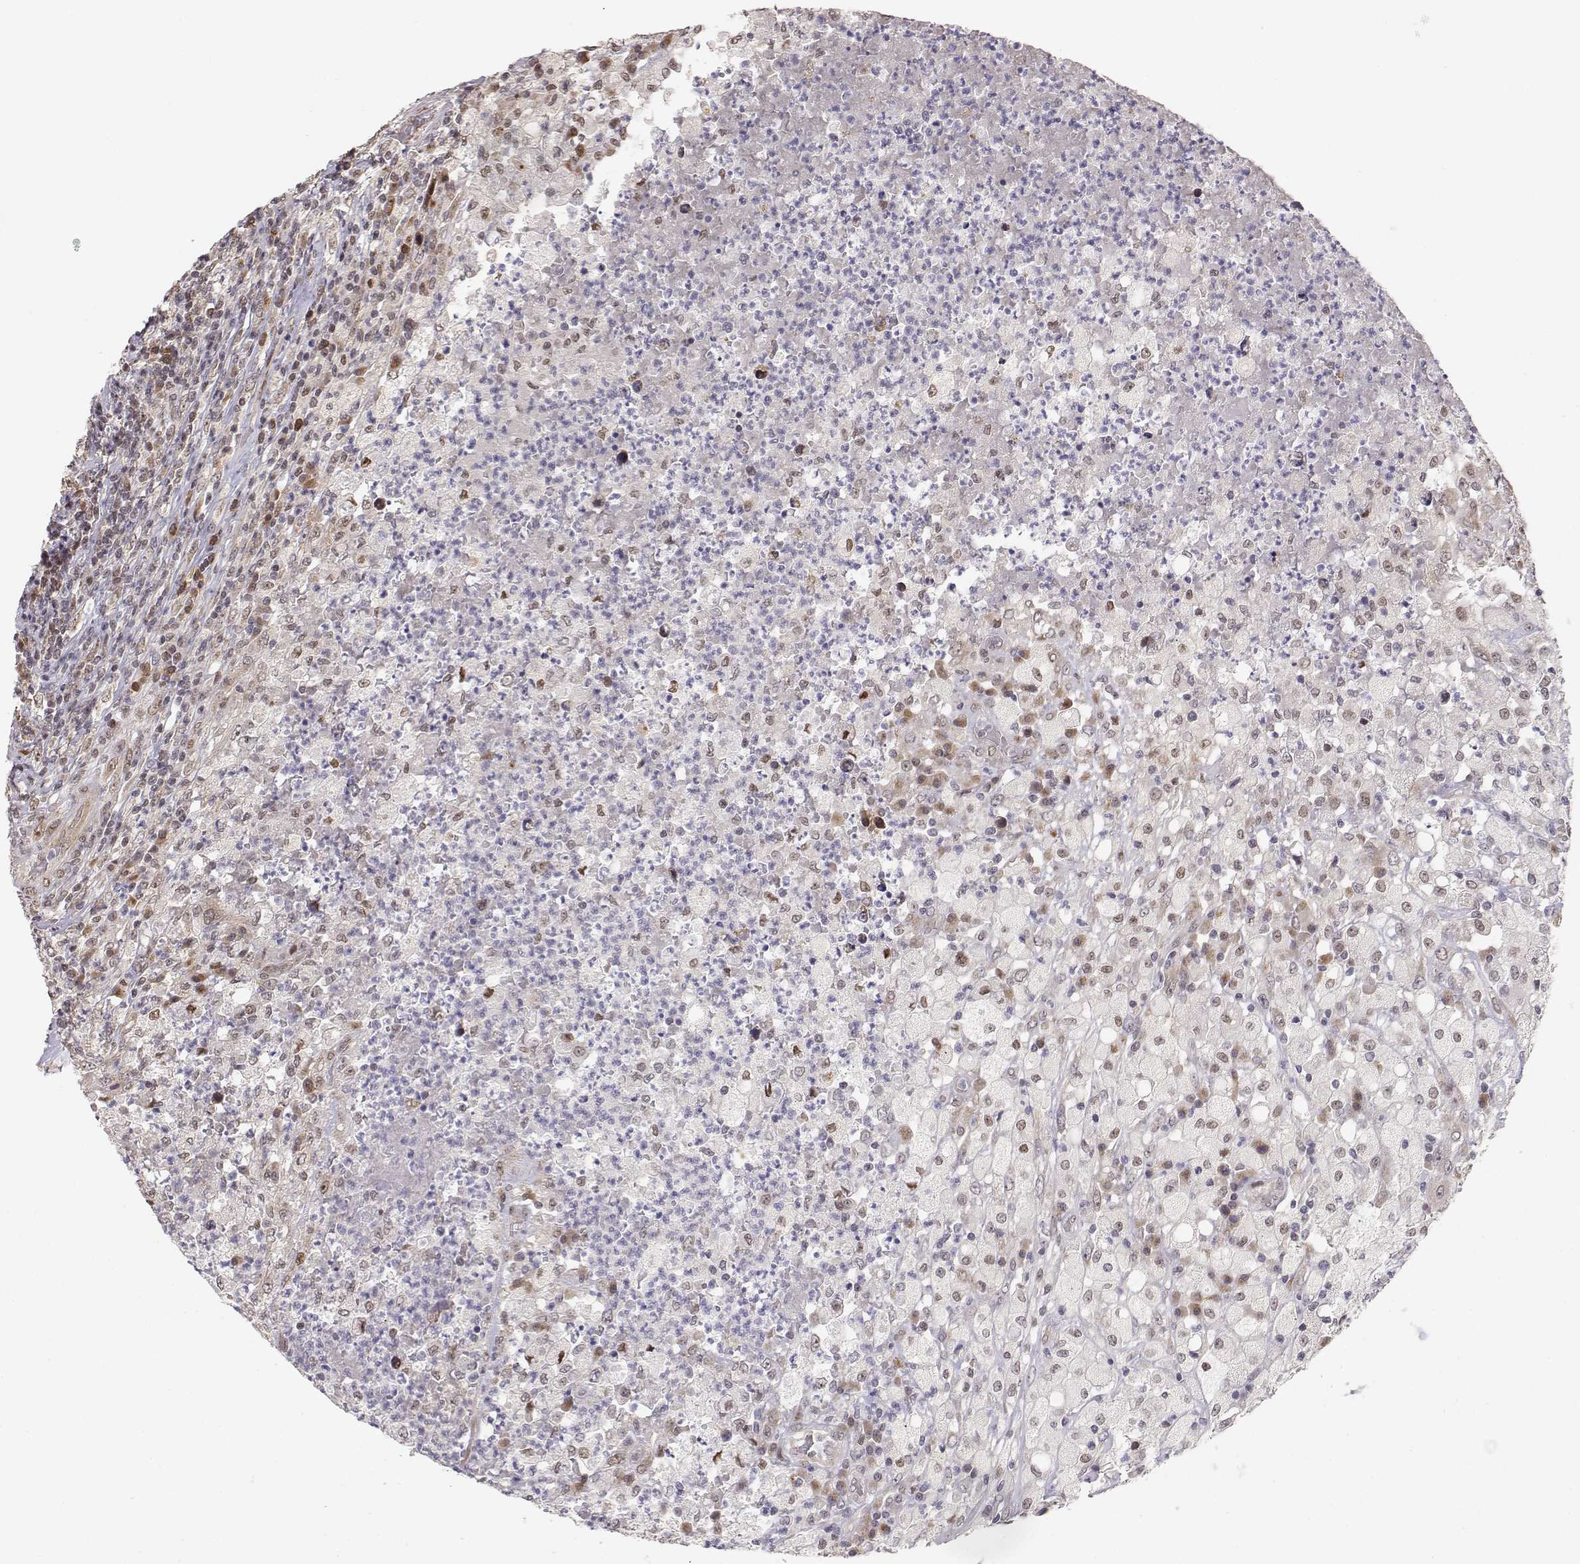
{"staining": {"intensity": "moderate", "quantity": "<25%", "location": "nuclear"}, "tissue": "testis cancer", "cell_type": "Tumor cells", "image_type": "cancer", "snomed": [{"axis": "morphology", "description": "Necrosis, NOS"}, {"axis": "morphology", "description": "Carcinoma, Embryonal, NOS"}, {"axis": "topography", "description": "Testis"}], "caption": "IHC (DAB) staining of testis cancer demonstrates moderate nuclear protein positivity in about <25% of tumor cells.", "gene": "BRCA1", "patient": {"sex": "male", "age": 19}}